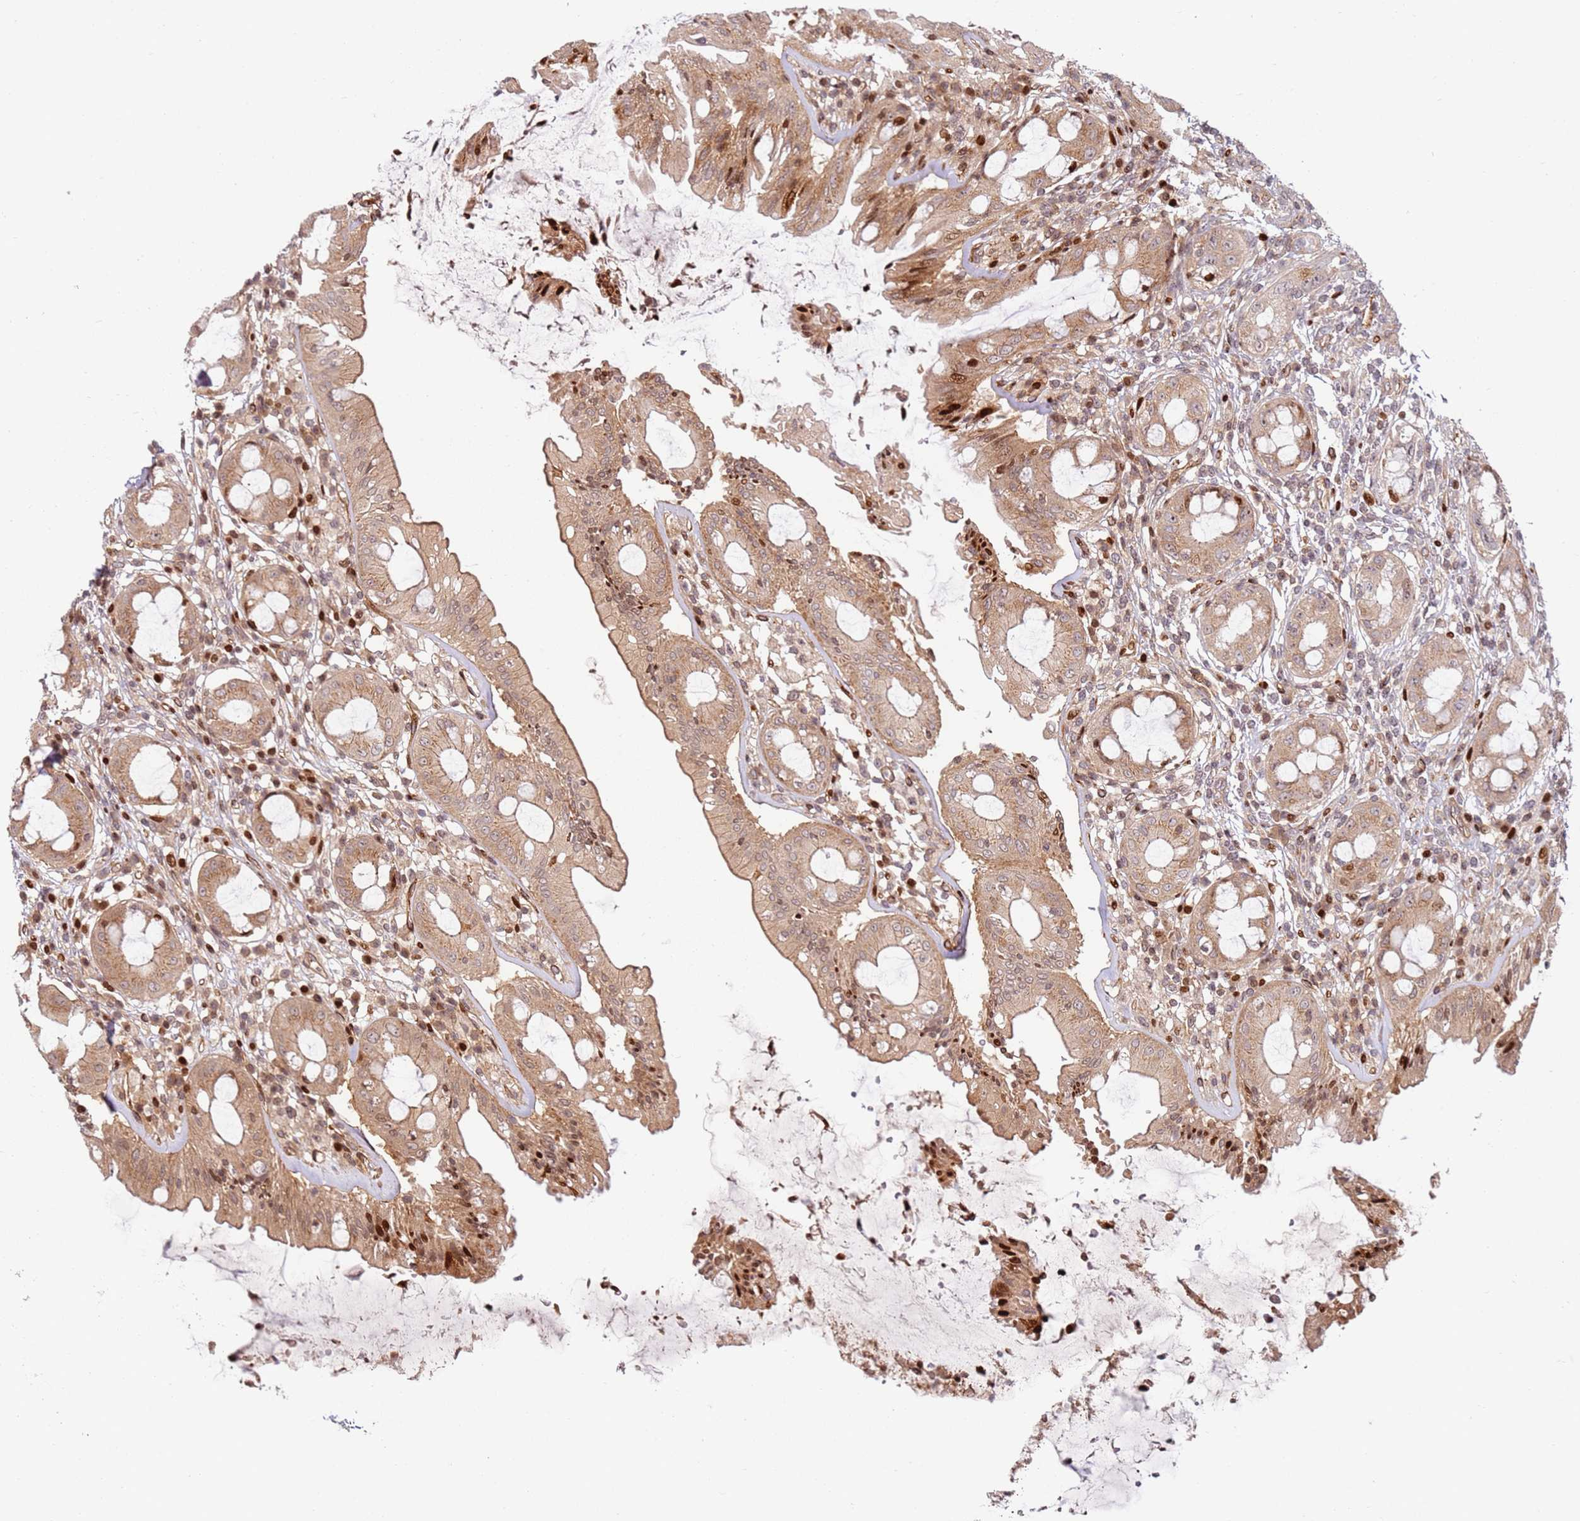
{"staining": {"intensity": "strong", "quantity": "25%-75%", "location": "cytoplasmic/membranous,nuclear"}, "tissue": "rectum", "cell_type": "Glandular cells", "image_type": "normal", "snomed": [{"axis": "morphology", "description": "Normal tissue, NOS"}, {"axis": "topography", "description": "Rectum"}], "caption": "This photomicrograph demonstrates immunohistochemistry staining of normal rectum, with high strong cytoplasmic/membranous,nuclear expression in about 25%-75% of glandular cells.", "gene": "TMEM233", "patient": {"sex": "female", "age": 57}}